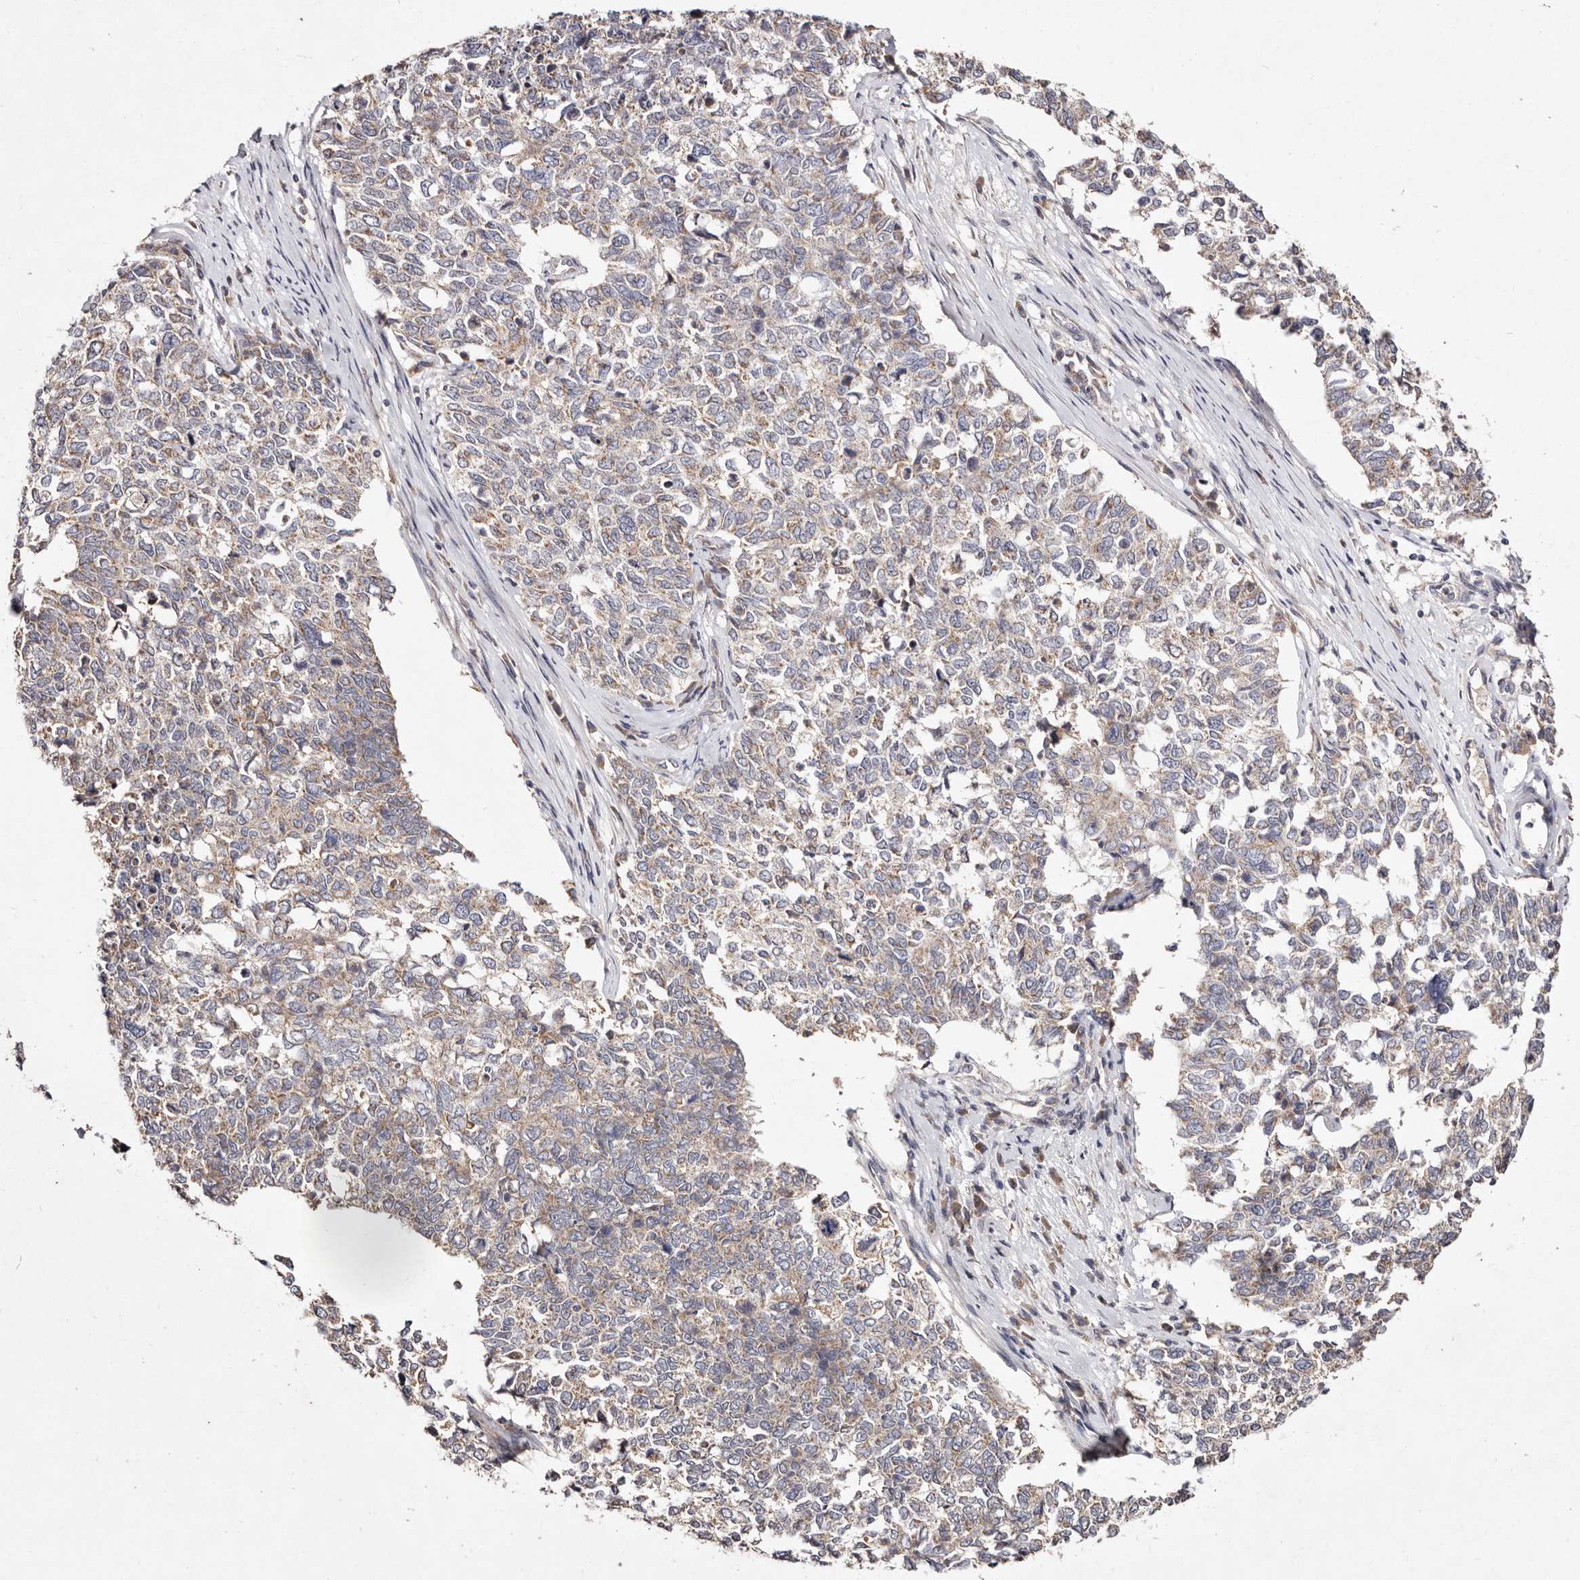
{"staining": {"intensity": "weak", "quantity": ">75%", "location": "cytoplasmic/membranous"}, "tissue": "cervical cancer", "cell_type": "Tumor cells", "image_type": "cancer", "snomed": [{"axis": "morphology", "description": "Squamous cell carcinoma, NOS"}, {"axis": "topography", "description": "Cervix"}], "caption": "About >75% of tumor cells in human cervical cancer (squamous cell carcinoma) reveal weak cytoplasmic/membranous protein expression as visualized by brown immunohistochemical staining.", "gene": "TSC2", "patient": {"sex": "female", "age": 63}}